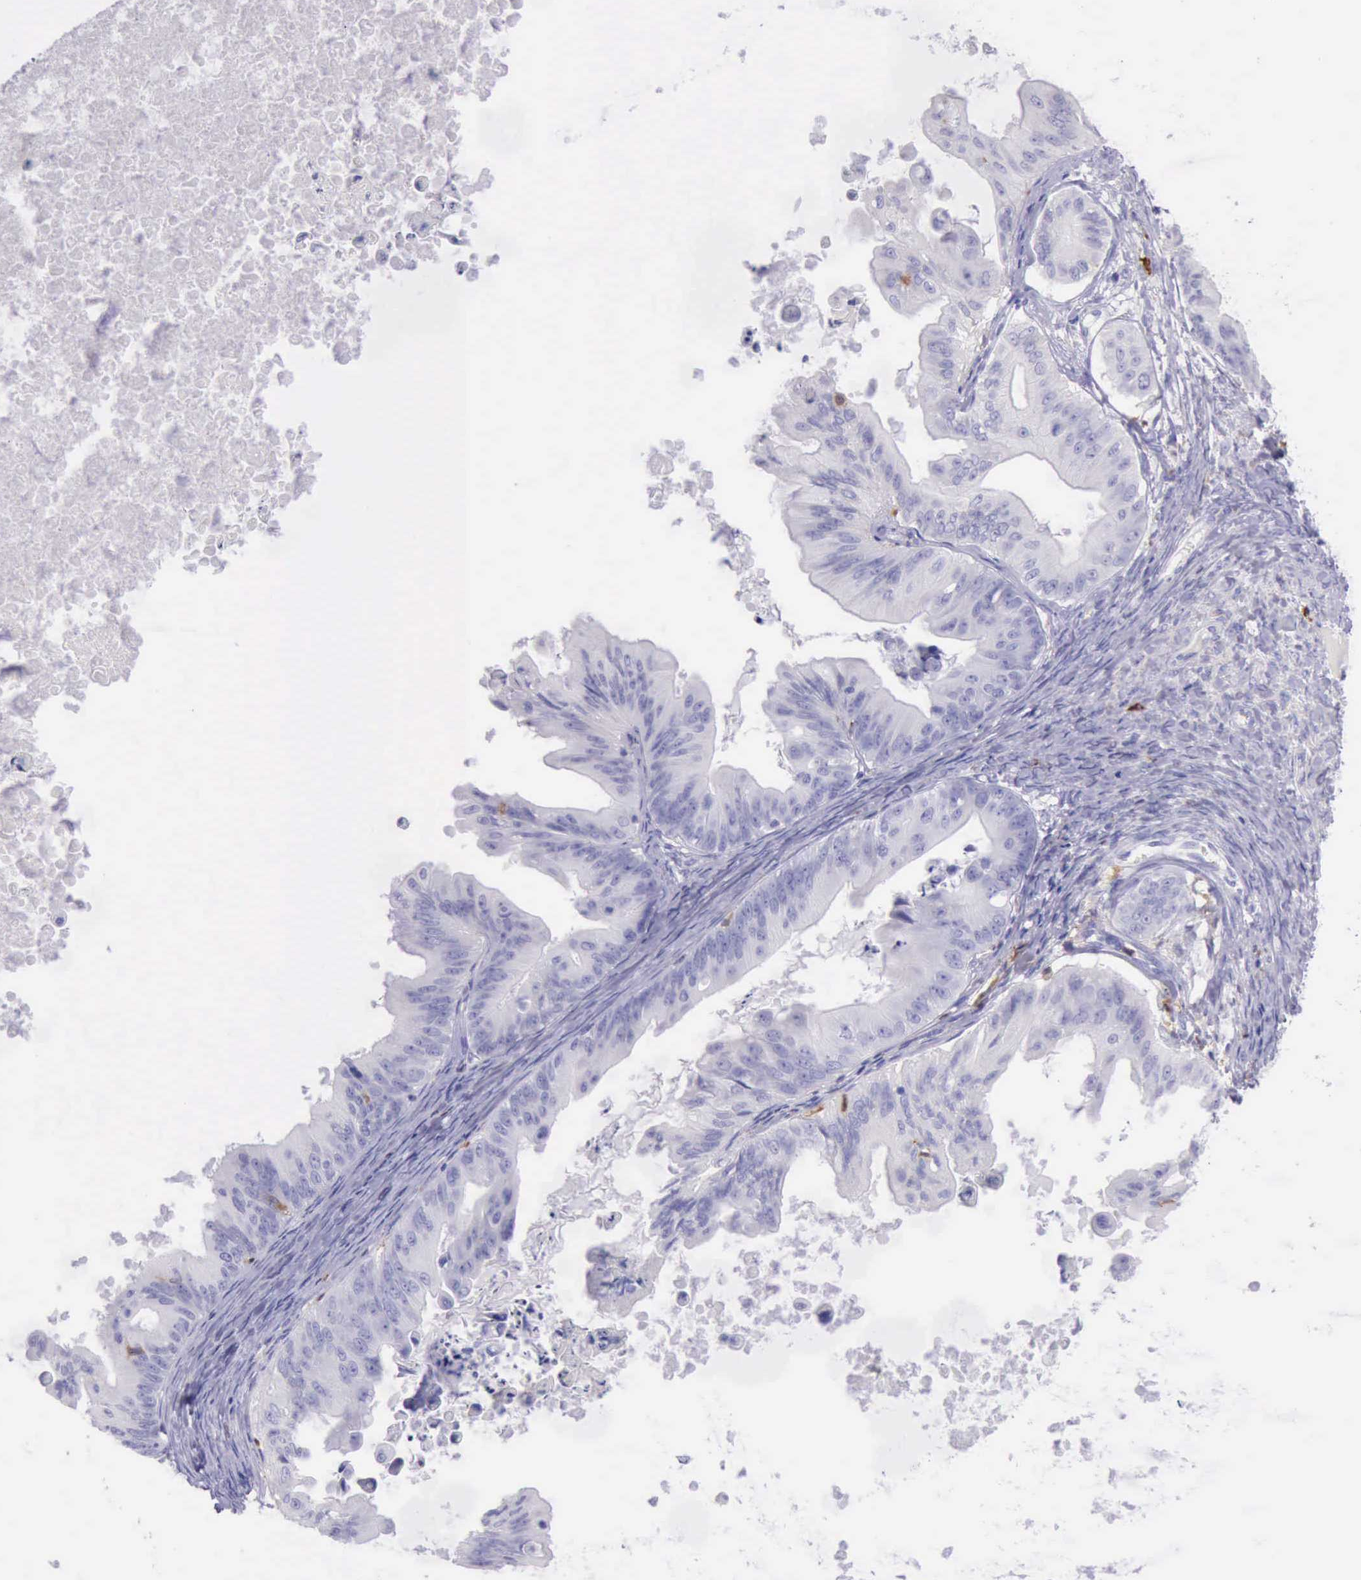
{"staining": {"intensity": "negative", "quantity": "none", "location": "none"}, "tissue": "ovarian cancer", "cell_type": "Tumor cells", "image_type": "cancer", "snomed": [{"axis": "morphology", "description": "Cystadenocarcinoma, mucinous, NOS"}, {"axis": "topography", "description": "Ovary"}], "caption": "Immunohistochemical staining of mucinous cystadenocarcinoma (ovarian) displays no significant expression in tumor cells. Brightfield microscopy of IHC stained with DAB (brown) and hematoxylin (blue), captured at high magnification.", "gene": "BTK", "patient": {"sex": "female", "age": 37}}